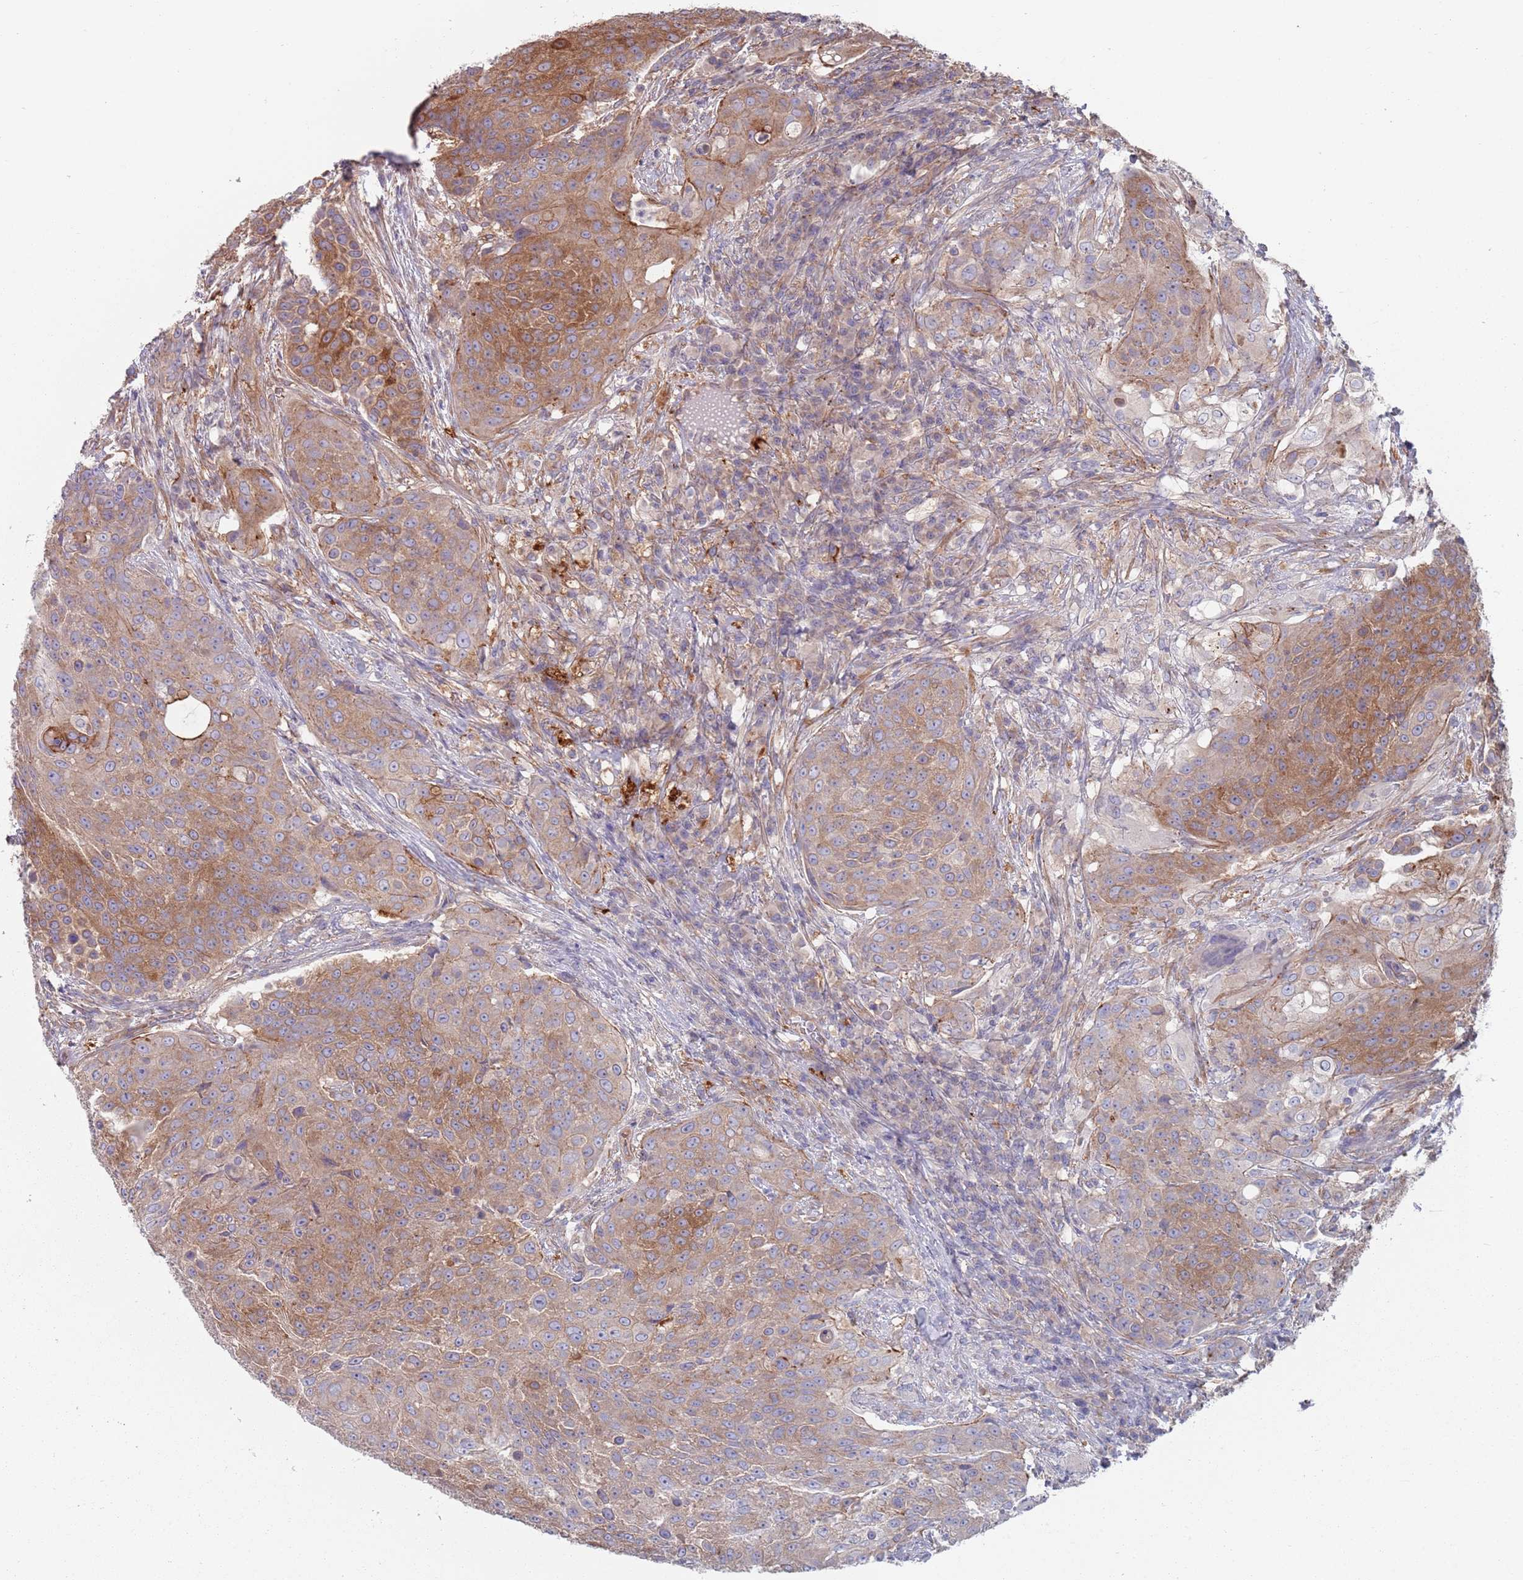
{"staining": {"intensity": "moderate", "quantity": ">75%", "location": "cytoplasmic/membranous"}, "tissue": "urothelial cancer", "cell_type": "Tumor cells", "image_type": "cancer", "snomed": [{"axis": "morphology", "description": "Urothelial carcinoma, High grade"}, {"axis": "topography", "description": "Urinary bladder"}], "caption": "Immunohistochemistry of urothelial cancer reveals medium levels of moderate cytoplasmic/membranous staining in about >75% of tumor cells.", "gene": "APPL2", "patient": {"sex": "female", "age": 63}}